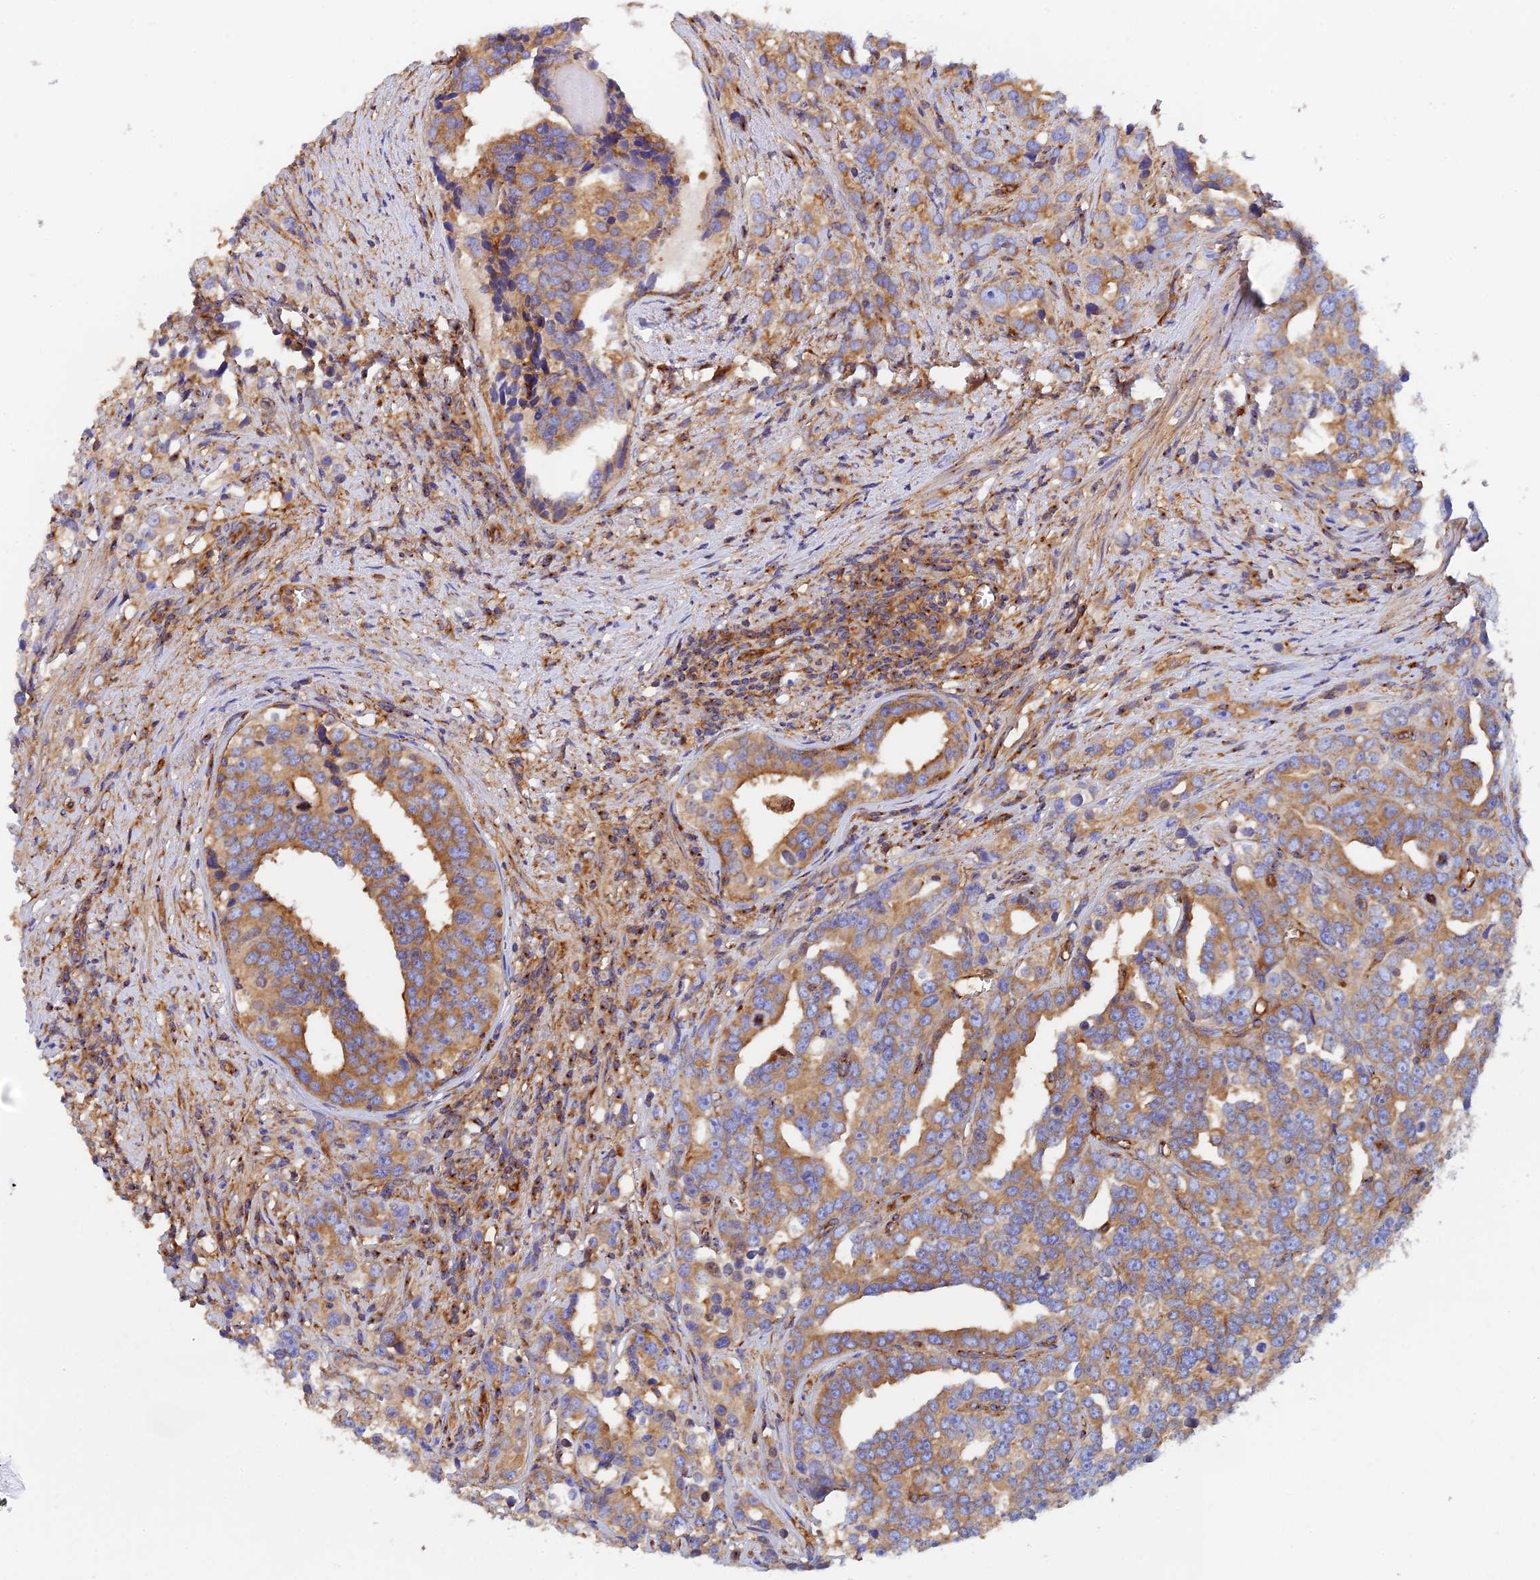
{"staining": {"intensity": "moderate", "quantity": ">75%", "location": "cytoplasmic/membranous"}, "tissue": "prostate cancer", "cell_type": "Tumor cells", "image_type": "cancer", "snomed": [{"axis": "morphology", "description": "Adenocarcinoma, High grade"}, {"axis": "topography", "description": "Prostate"}], "caption": "Tumor cells exhibit moderate cytoplasmic/membranous staining in about >75% of cells in prostate adenocarcinoma (high-grade).", "gene": "DCTN2", "patient": {"sex": "male", "age": 71}}